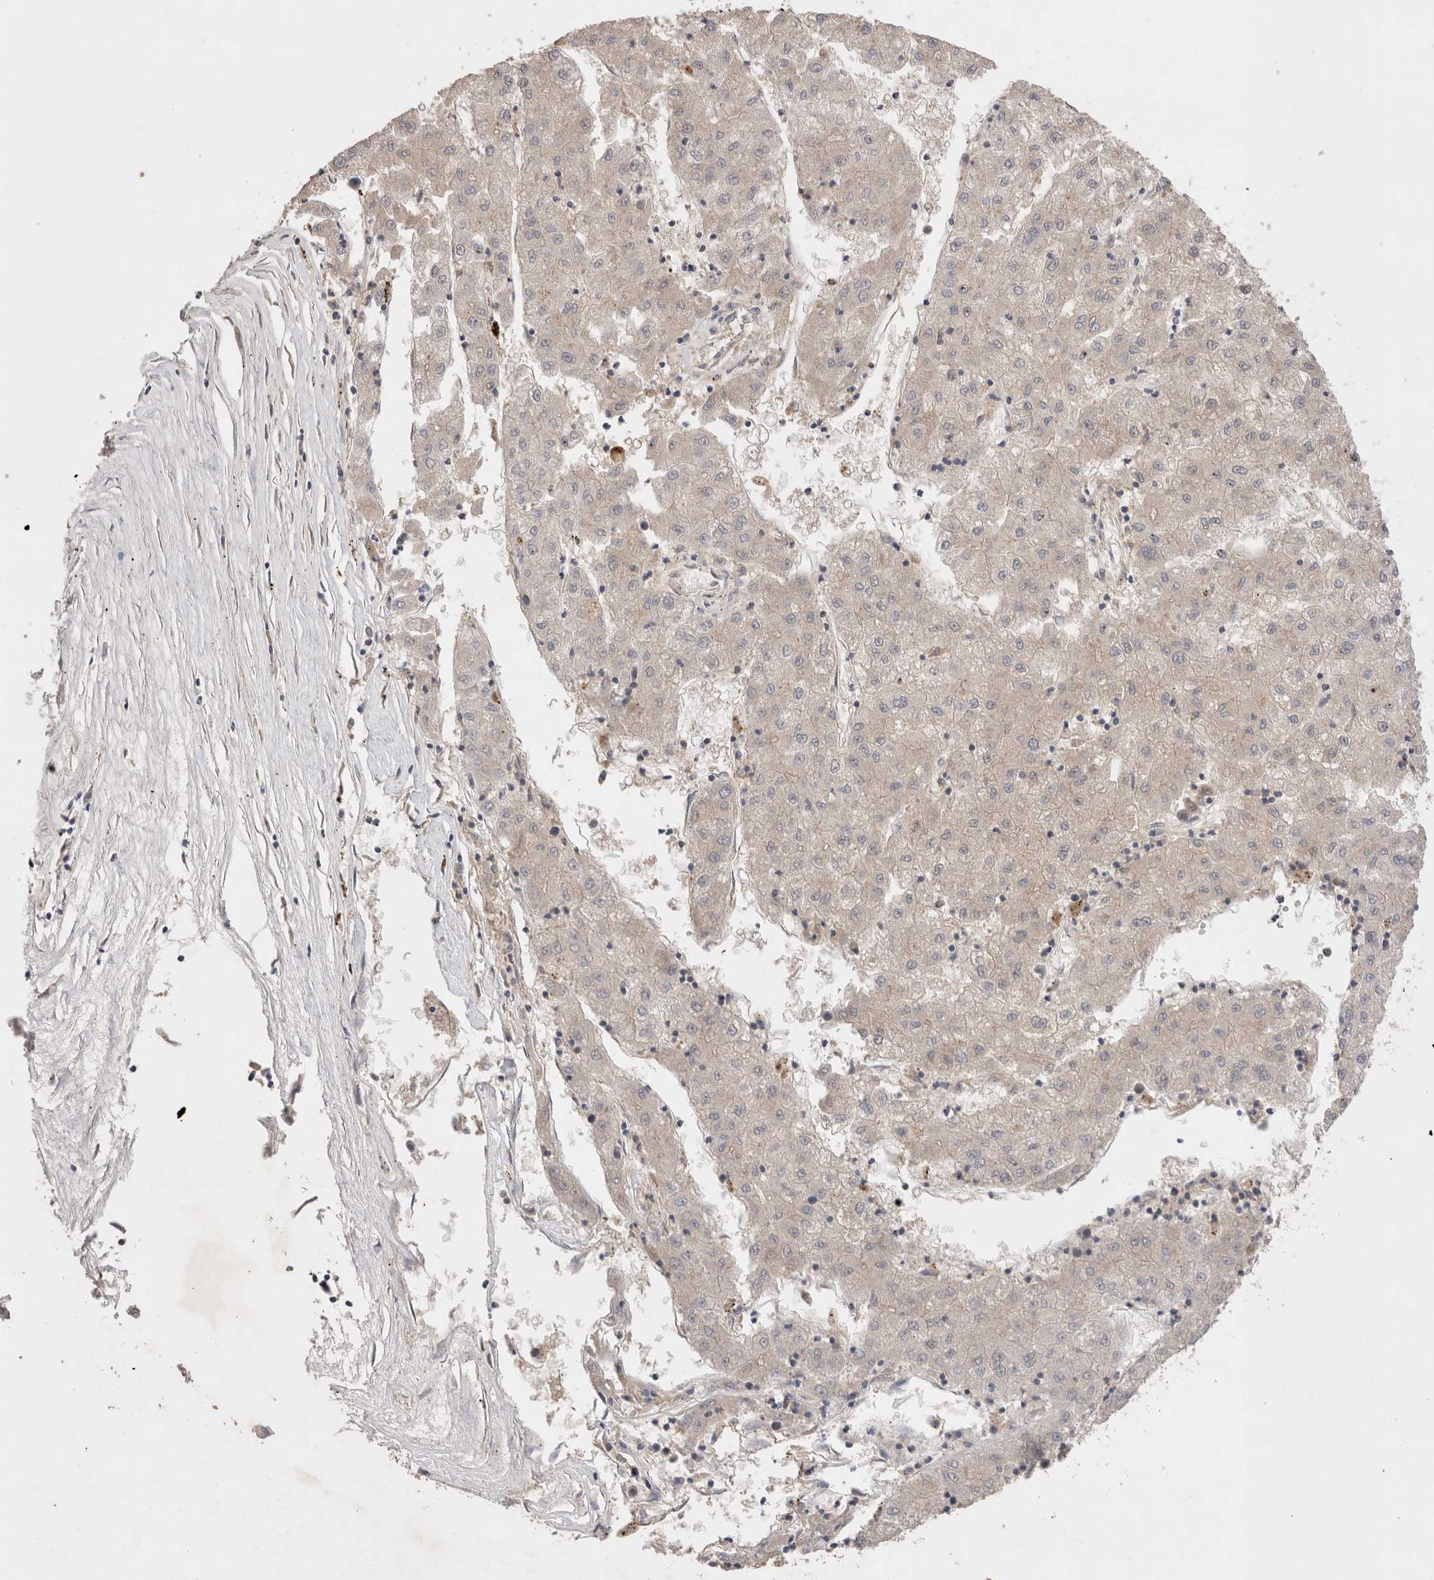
{"staining": {"intensity": "weak", "quantity": "25%-75%", "location": "cytoplasmic/membranous"}, "tissue": "liver cancer", "cell_type": "Tumor cells", "image_type": "cancer", "snomed": [{"axis": "morphology", "description": "Carcinoma, Hepatocellular, NOS"}, {"axis": "topography", "description": "Liver"}], "caption": "A histopathology image showing weak cytoplasmic/membranous expression in approximately 25%-75% of tumor cells in liver cancer (hepatocellular carcinoma), as visualized by brown immunohistochemical staining.", "gene": "SLC29A1", "patient": {"sex": "male", "age": 72}}